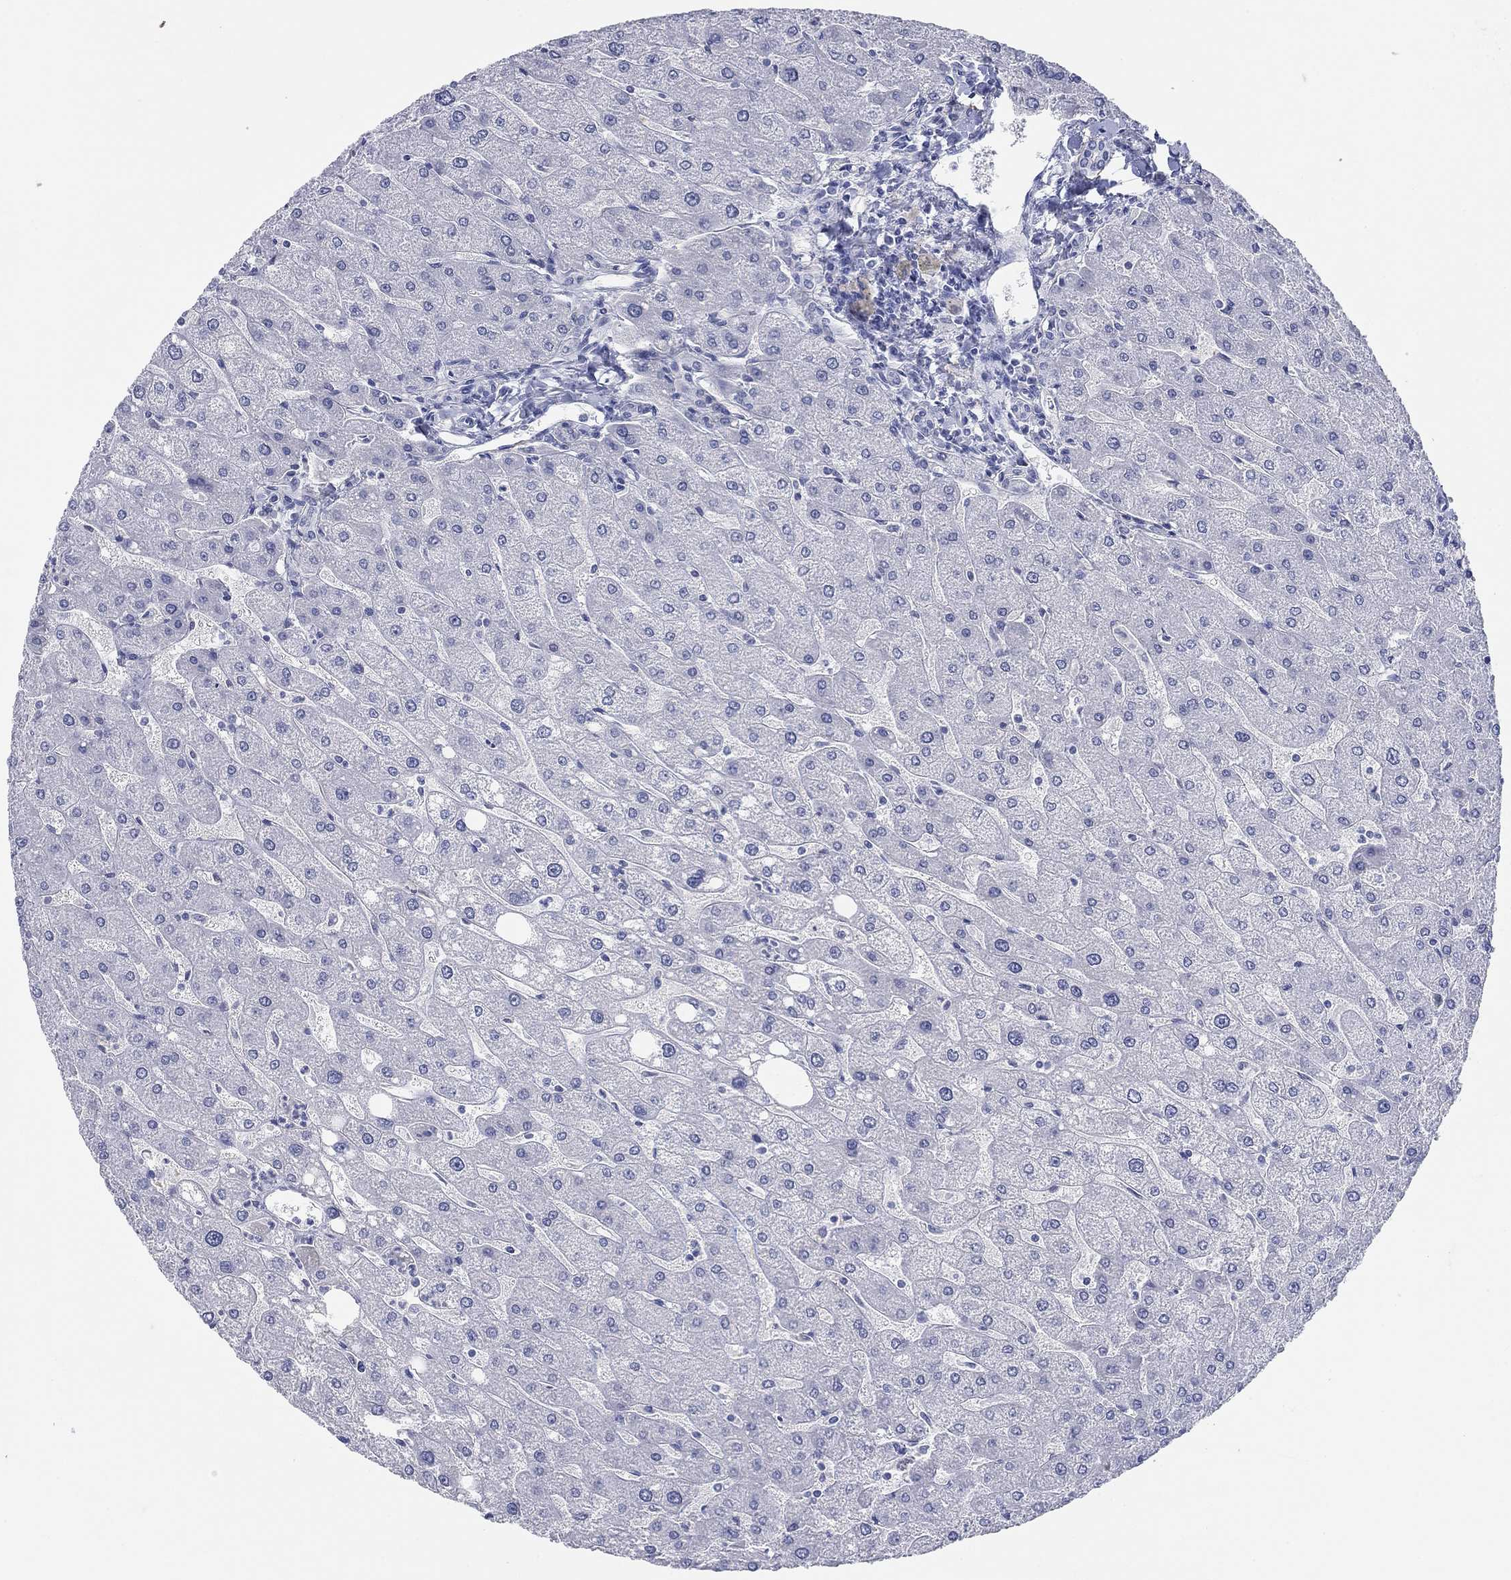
{"staining": {"intensity": "negative", "quantity": "none", "location": "none"}, "tissue": "liver", "cell_type": "Cholangiocytes", "image_type": "normal", "snomed": [{"axis": "morphology", "description": "Normal tissue, NOS"}, {"axis": "topography", "description": "Liver"}], "caption": "Immunohistochemistry (IHC) image of benign liver stained for a protein (brown), which exhibits no positivity in cholangiocytes. (DAB (3,3'-diaminobenzidine) IHC visualized using brightfield microscopy, high magnification).", "gene": "PDYN", "patient": {"sex": "male", "age": 67}}